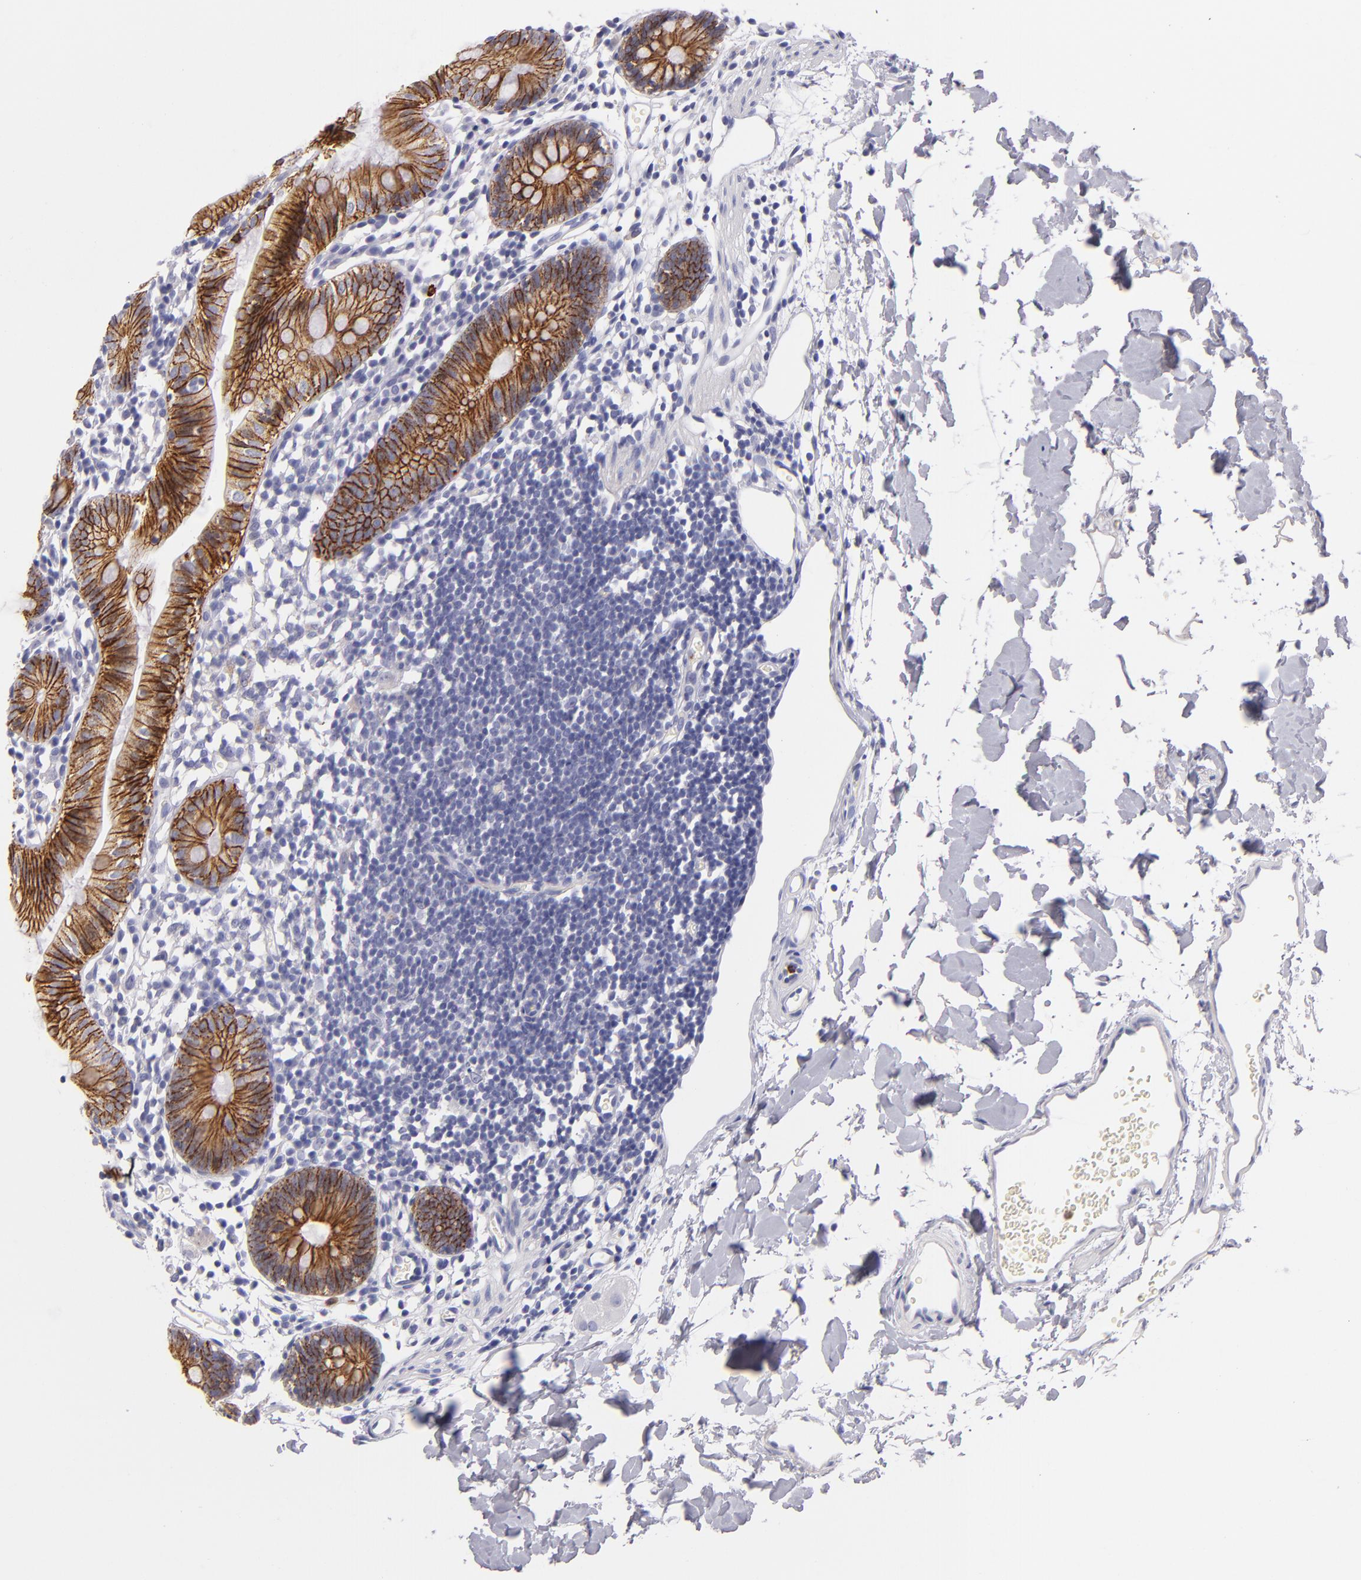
{"staining": {"intensity": "negative", "quantity": "none", "location": "none"}, "tissue": "colon", "cell_type": "Endothelial cells", "image_type": "normal", "snomed": [{"axis": "morphology", "description": "Normal tissue, NOS"}, {"axis": "topography", "description": "Colon"}], "caption": "The photomicrograph exhibits no significant expression in endothelial cells of colon.", "gene": "CDH3", "patient": {"sex": "male", "age": 14}}